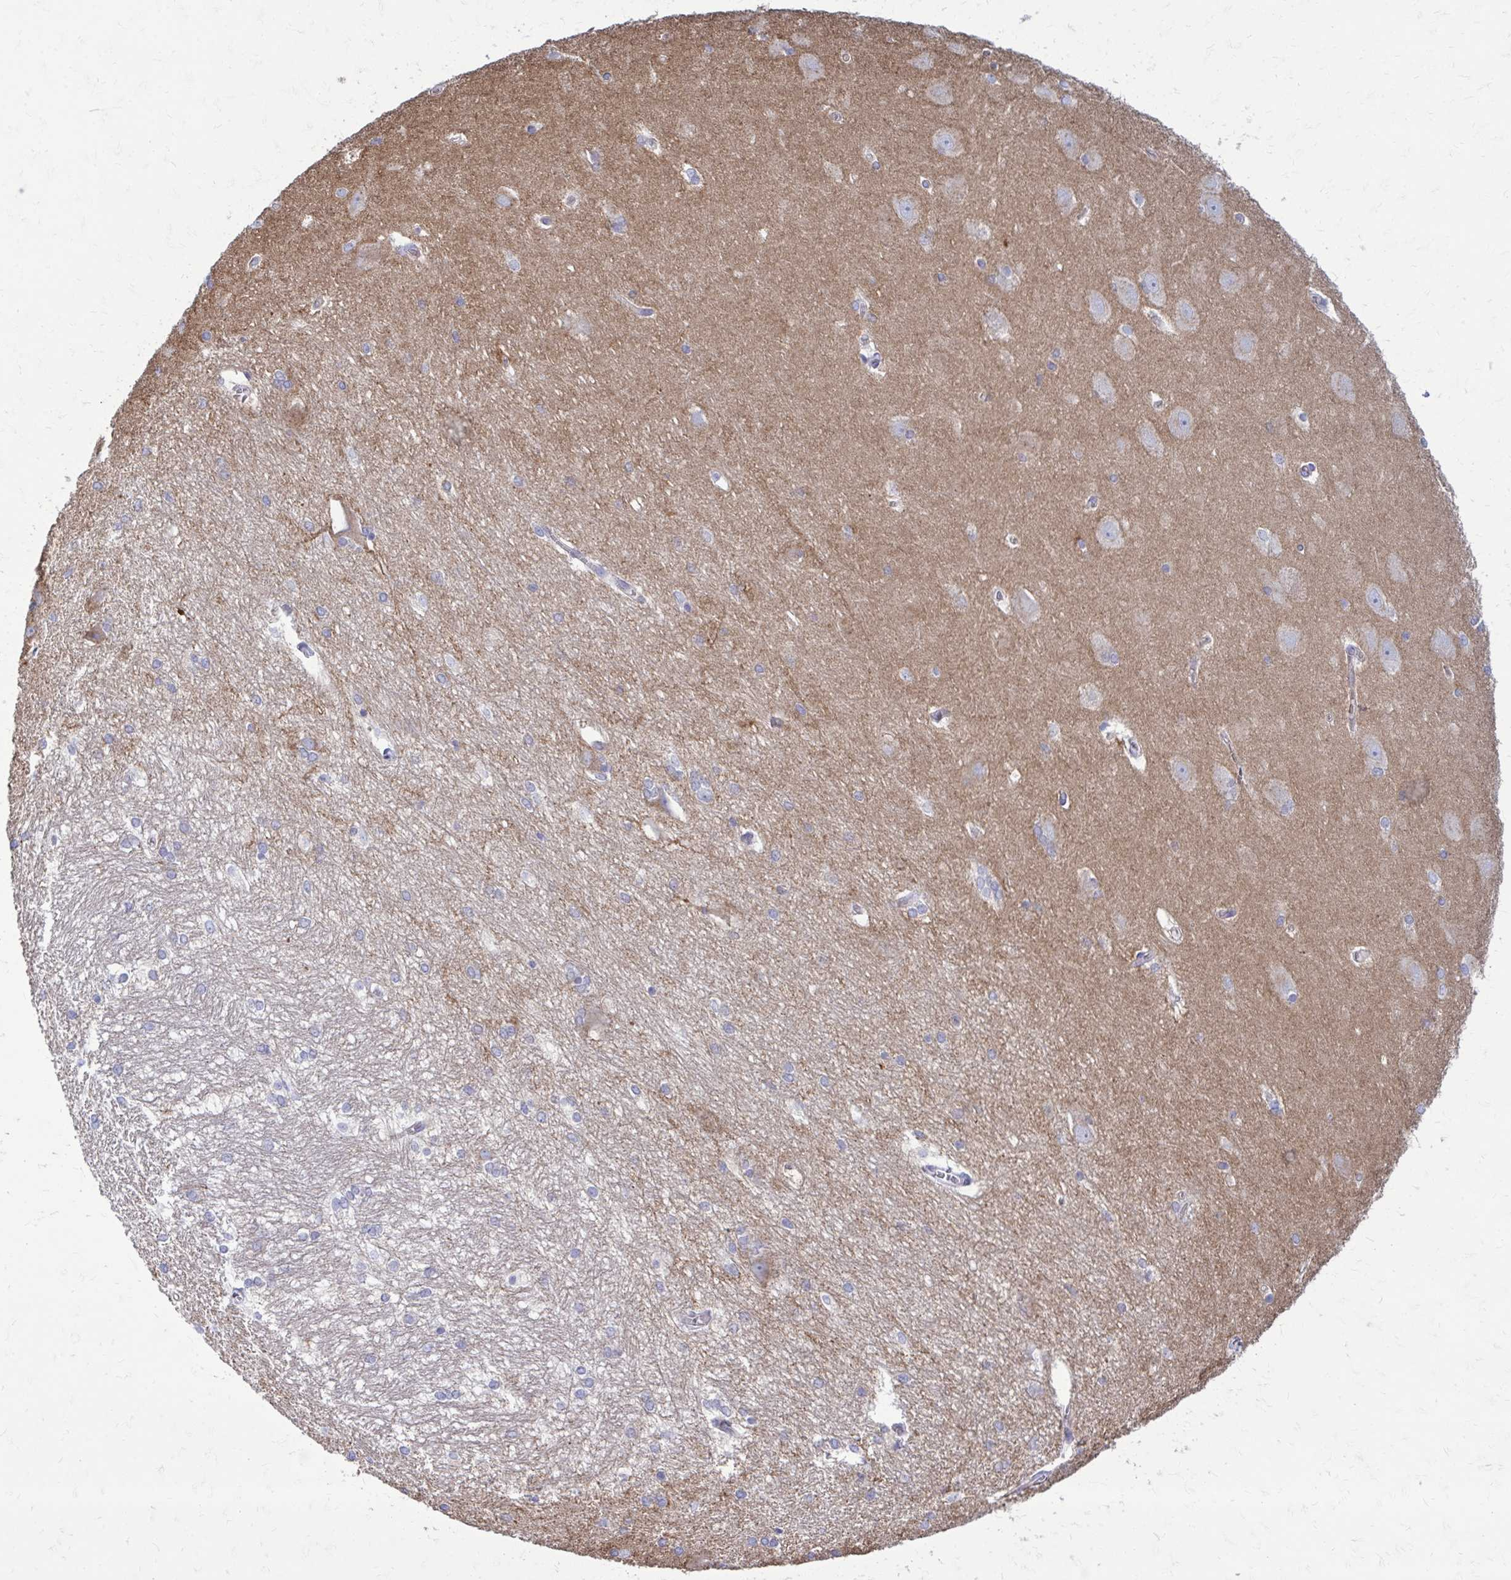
{"staining": {"intensity": "negative", "quantity": "none", "location": "none"}, "tissue": "hippocampus", "cell_type": "Glial cells", "image_type": "normal", "snomed": [{"axis": "morphology", "description": "Normal tissue, NOS"}, {"axis": "topography", "description": "Cerebral cortex"}, {"axis": "topography", "description": "Hippocampus"}], "caption": "This is an IHC photomicrograph of normal hippocampus. There is no expression in glial cells.", "gene": "CLTA", "patient": {"sex": "female", "age": 19}}